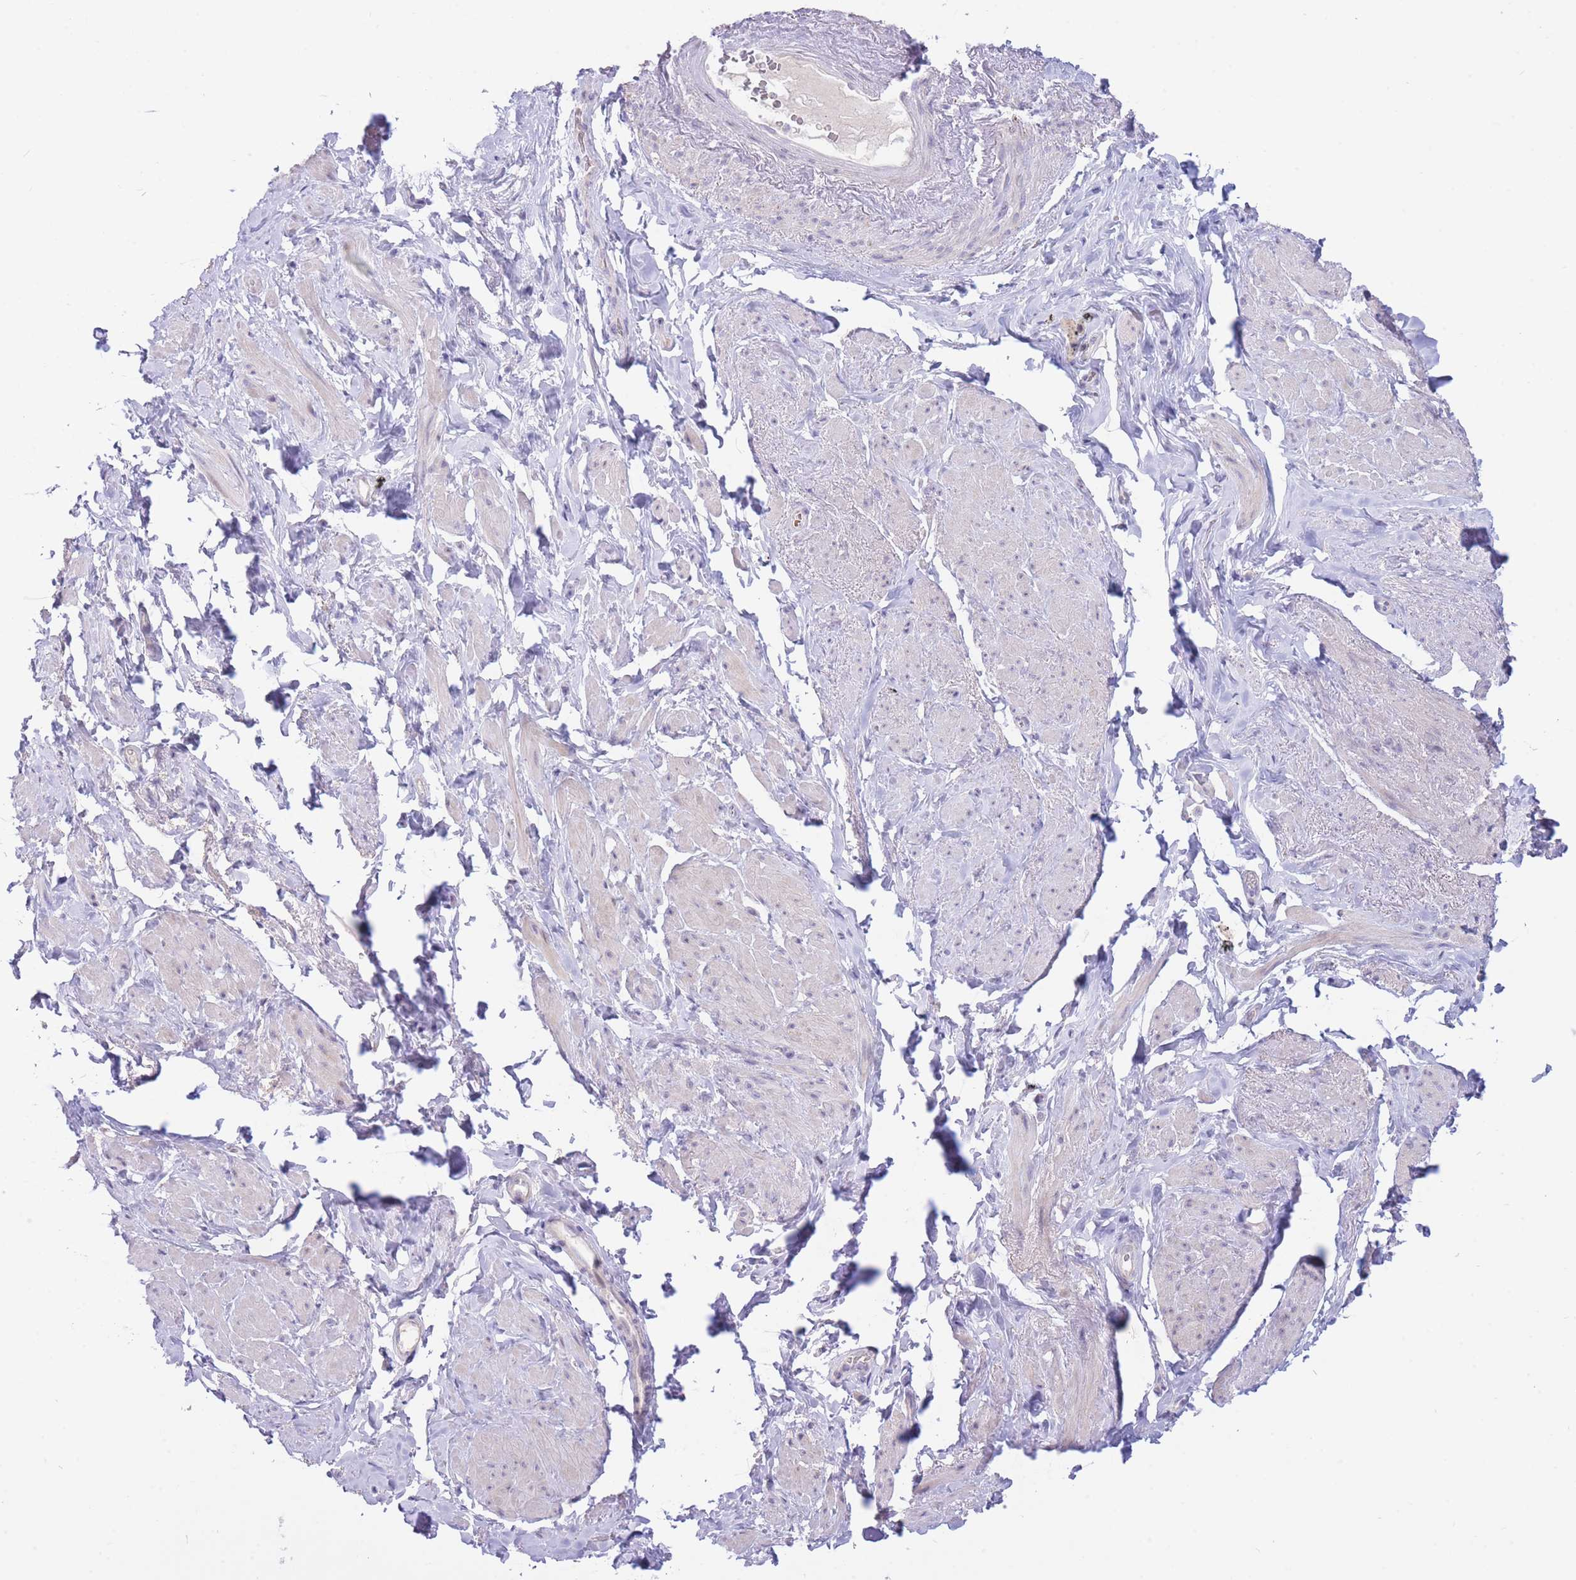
{"staining": {"intensity": "negative", "quantity": "none", "location": "none"}, "tissue": "smooth muscle", "cell_type": "Smooth muscle cells", "image_type": "normal", "snomed": [{"axis": "morphology", "description": "Normal tissue, NOS"}, {"axis": "topography", "description": "Smooth muscle"}, {"axis": "topography", "description": "Peripheral nerve tissue"}], "caption": "DAB immunohistochemical staining of benign smooth muscle reveals no significant staining in smooth muscle cells. (Brightfield microscopy of DAB (3,3'-diaminobenzidine) immunohistochemistry (IHC) at high magnification).", "gene": "FBXO46", "patient": {"sex": "male", "age": 69}}